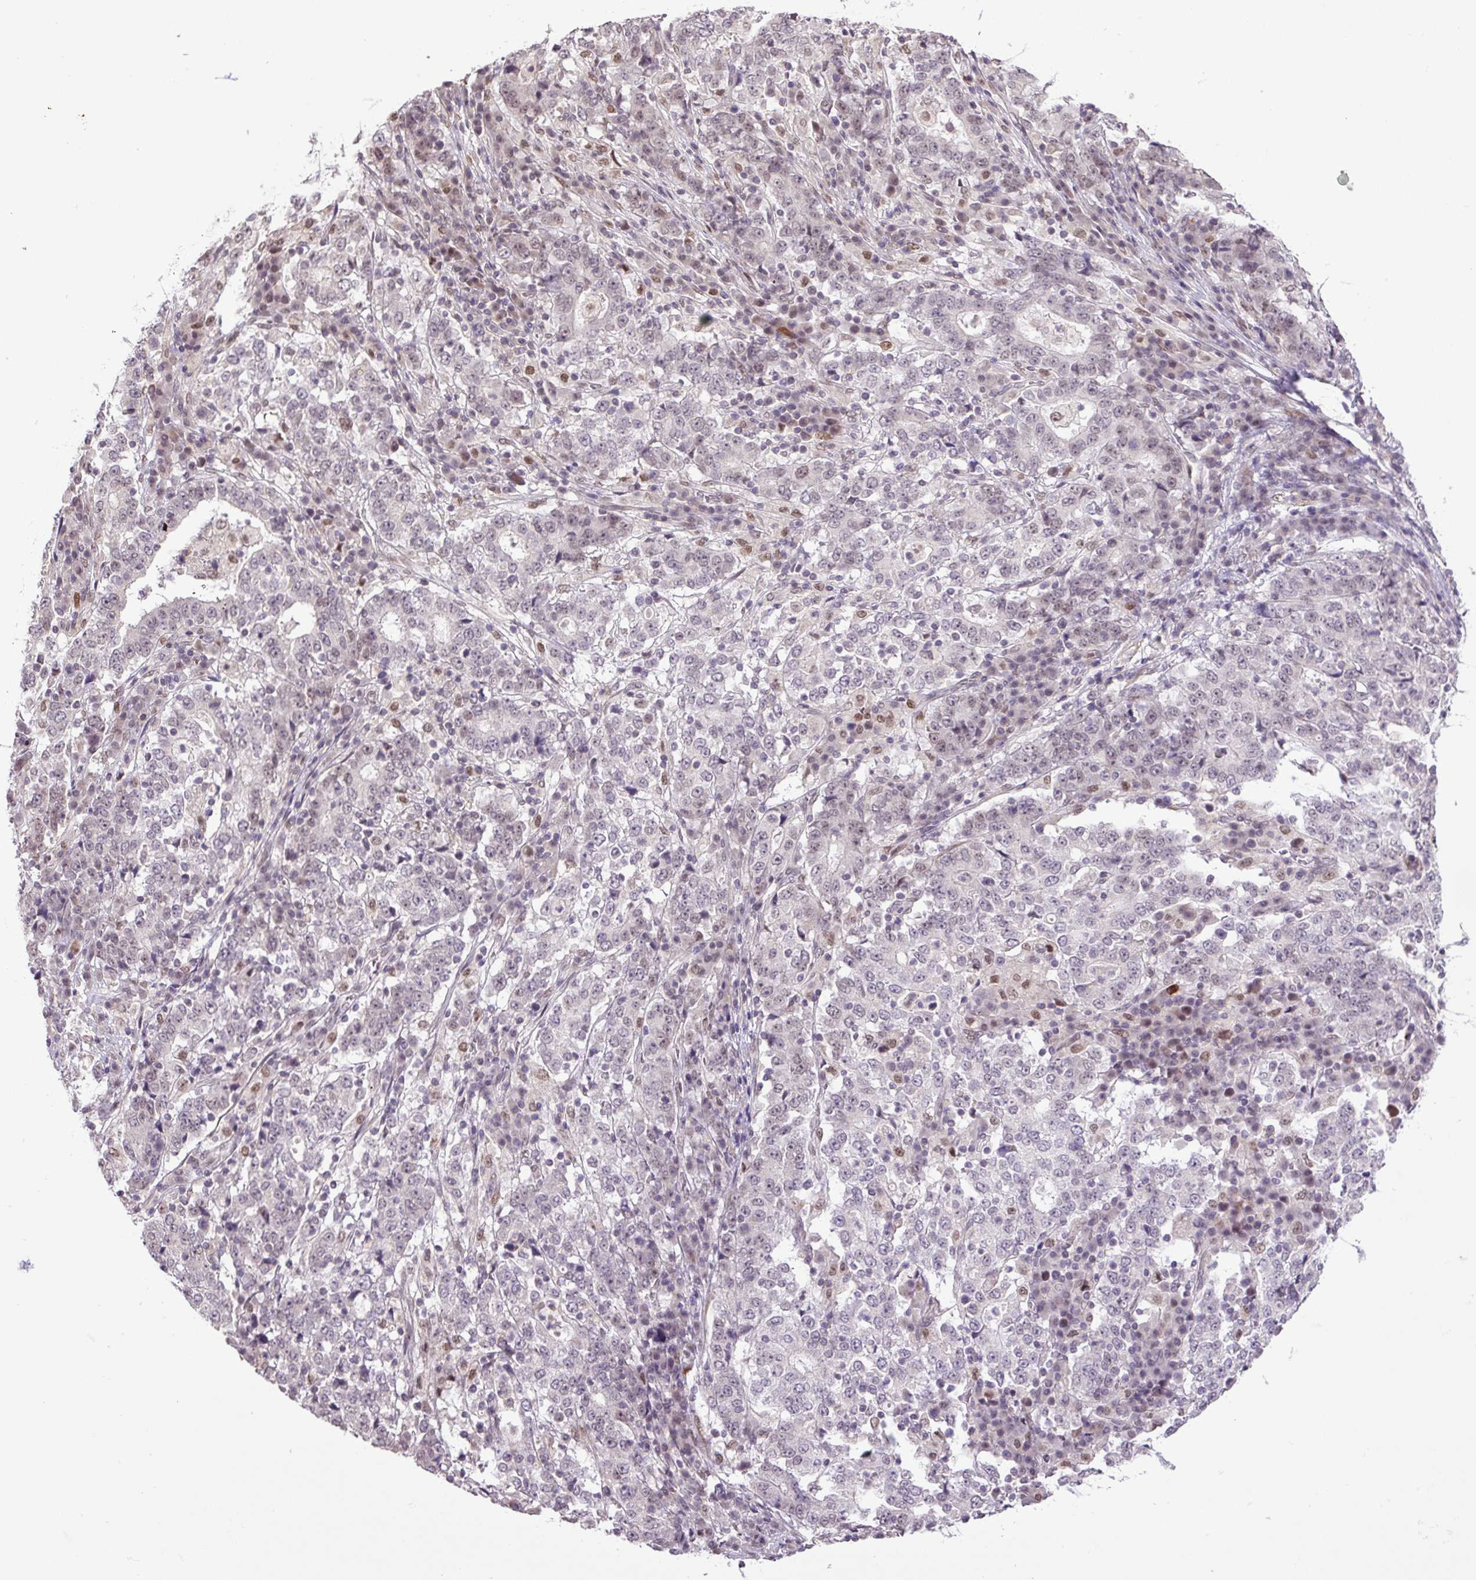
{"staining": {"intensity": "weak", "quantity": "<25%", "location": "nuclear"}, "tissue": "stomach cancer", "cell_type": "Tumor cells", "image_type": "cancer", "snomed": [{"axis": "morphology", "description": "Adenocarcinoma, NOS"}, {"axis": "topography", "description": "Stomach"}], "caption": "Stomach adenocarcinoma was stained to show a protein in brown. There is no significant positivity in tumor cells.", "gene": "KPNA1", "patient": {"sex": "male", "age": 59}}